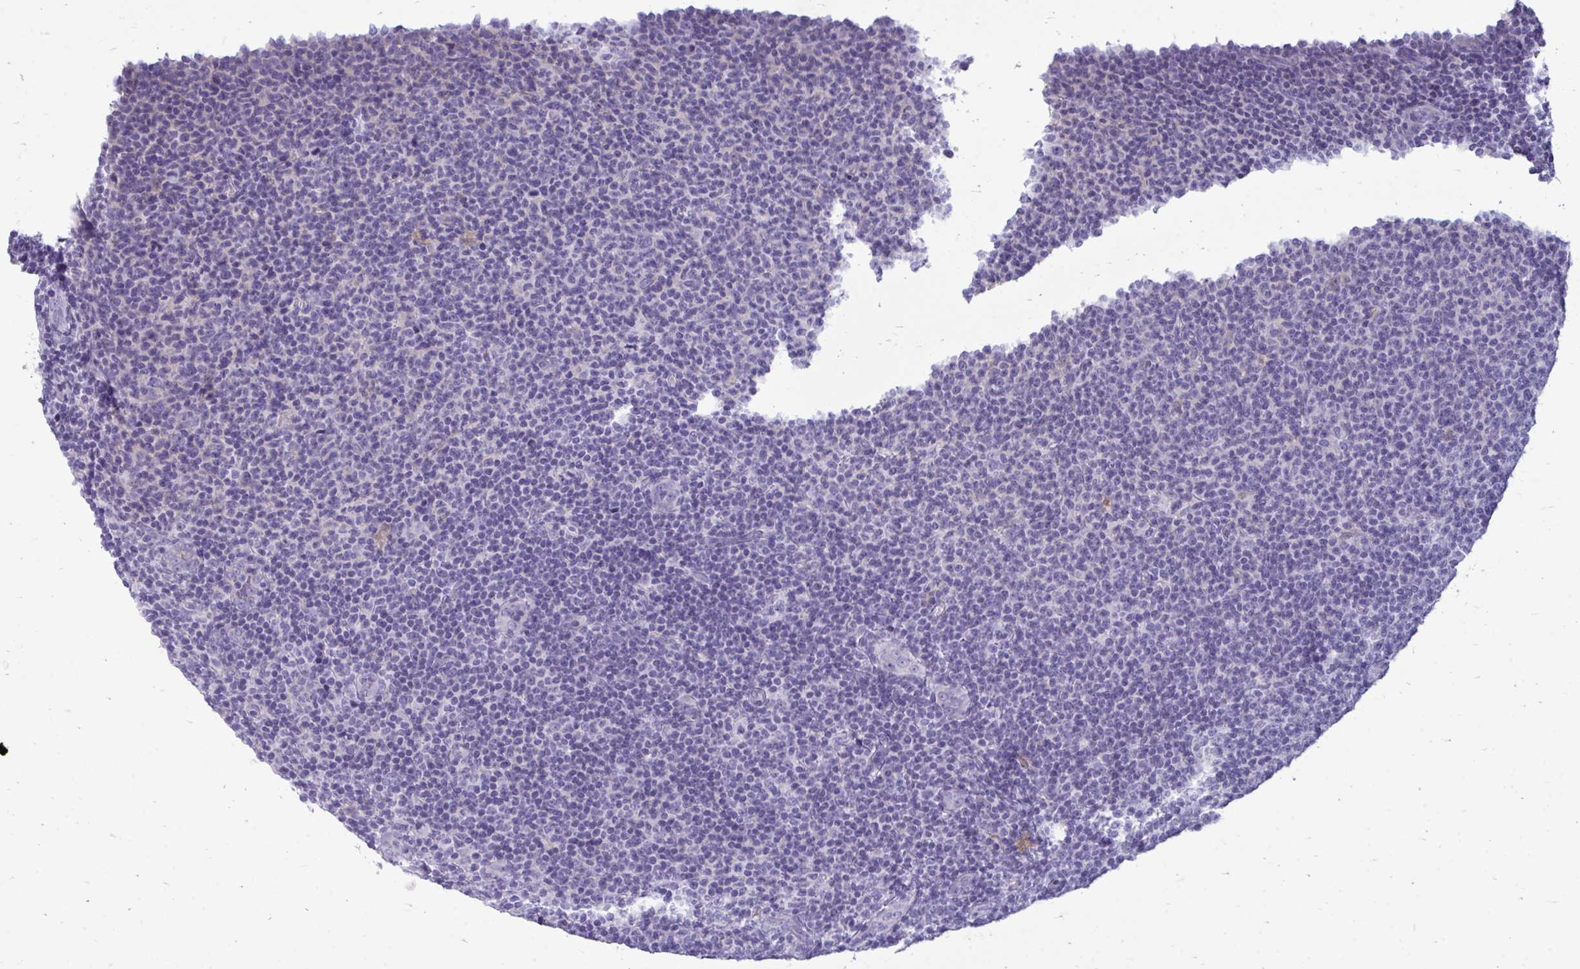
{"staining": {"intensity": "negative", "quantity": "none", "location": "none"}, "tissue": "lymphoma", "cell_type": "Tumor cells", "image_type": "cancer", "snomed": [{"axis": "morphology", "description": "Malignant lymphoma, non-Hodgkin's type, Low grade"}, {"axis": "topography", "description": "Lymph node"}], "caption": "Tumor cells are negative for brown protein staining in low-grade malignant lymphoma, non-Hodgkin's type.", "gene": "FABP3", "patient": {"sex": "male", "age": 66}}